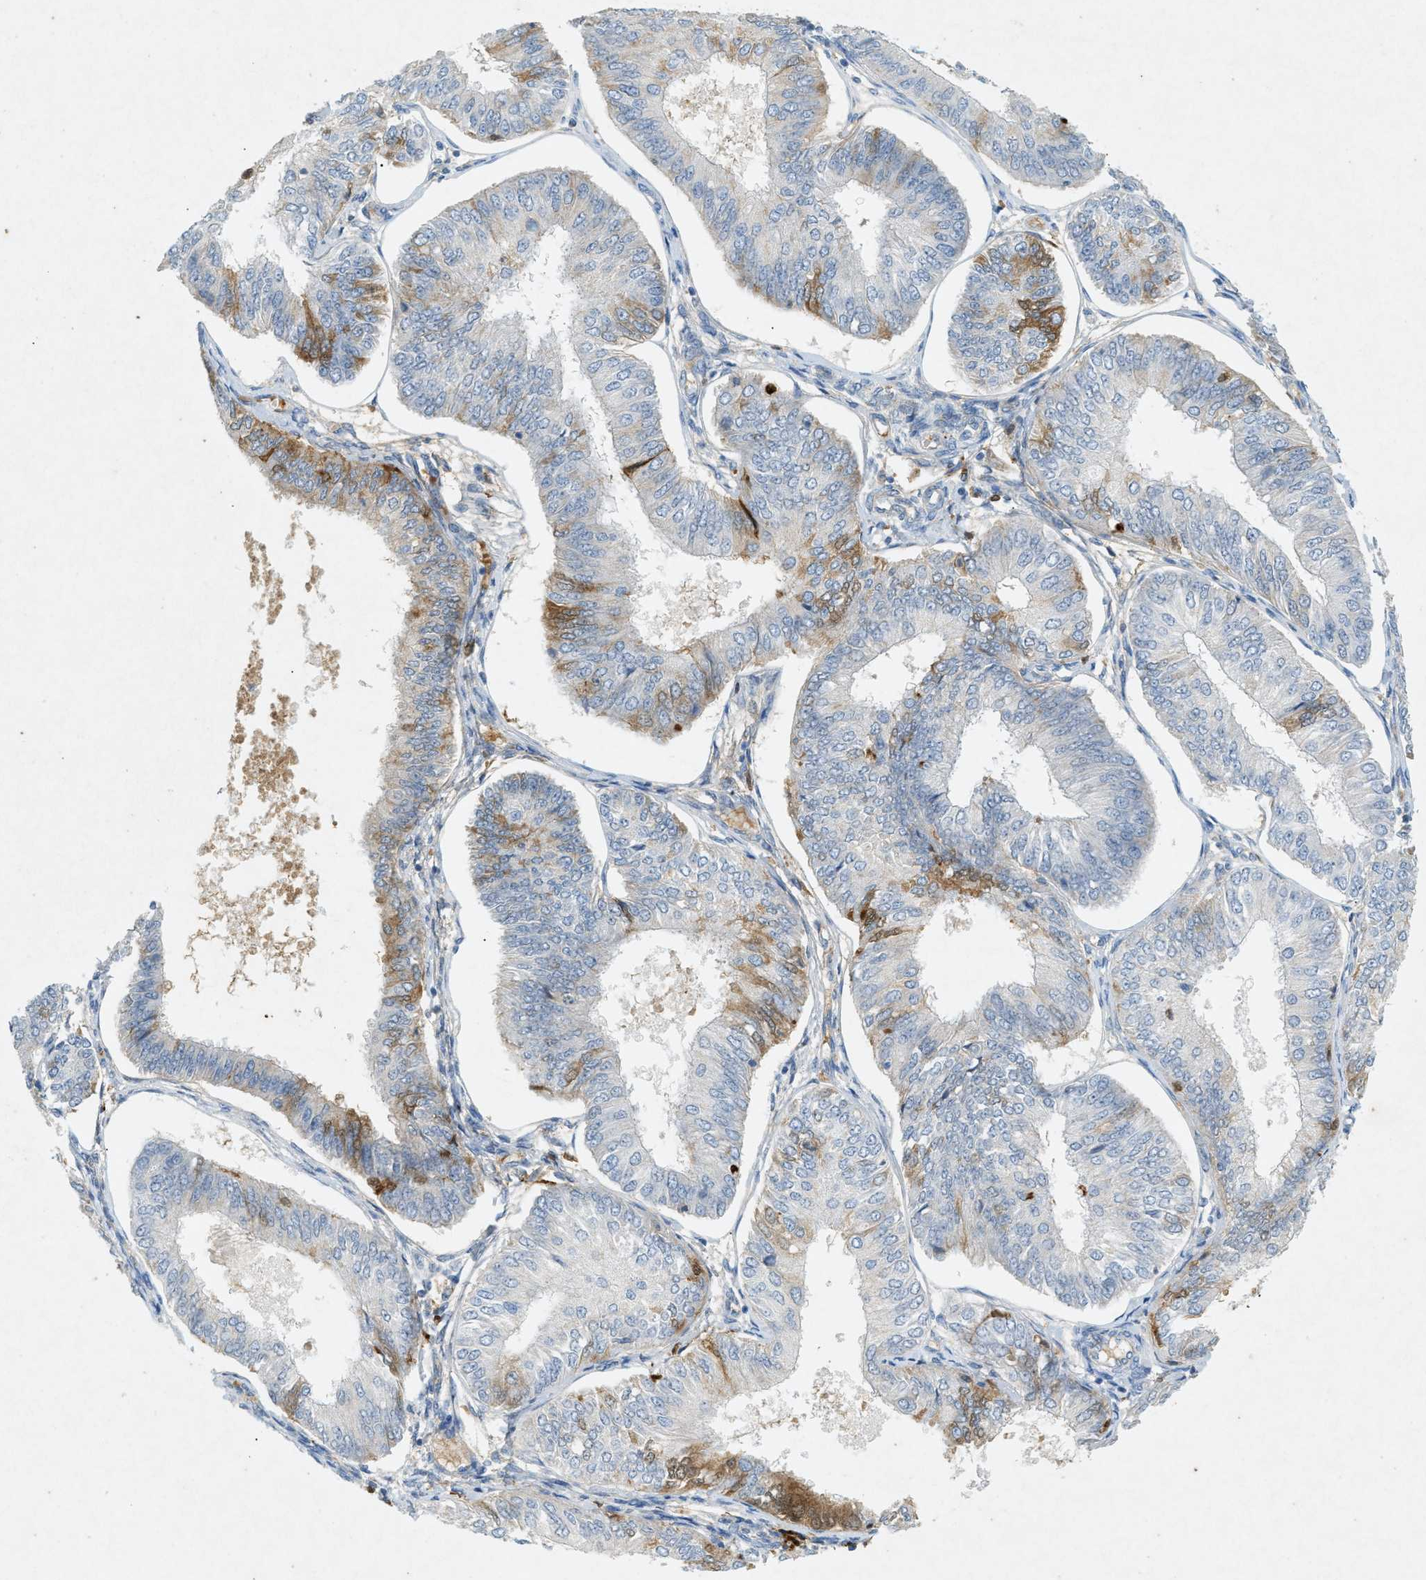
{"staining": {"intensity": "moderate", "quantity": "25%-75%", "location": "cytoplasmic/membranous"}, "tissue": "endometrial cancer", "cell_type": "Tumor cells", "image_type": "cancer", "snomed": [{"axis": "morphology", "description": "Adenocarcinoma, NOS"}, {"axis": "topography", "description": "Endometrium"}], "caption": "Moderate cytoplasmic/membranous positivity for a protein is identified in about 25%-75% of tumor cells of adenocarcinoma (endometrial) using immunohistochemistry (IHC).", "gene": "F2", "patient": {"sex": "female", "age": 58}}